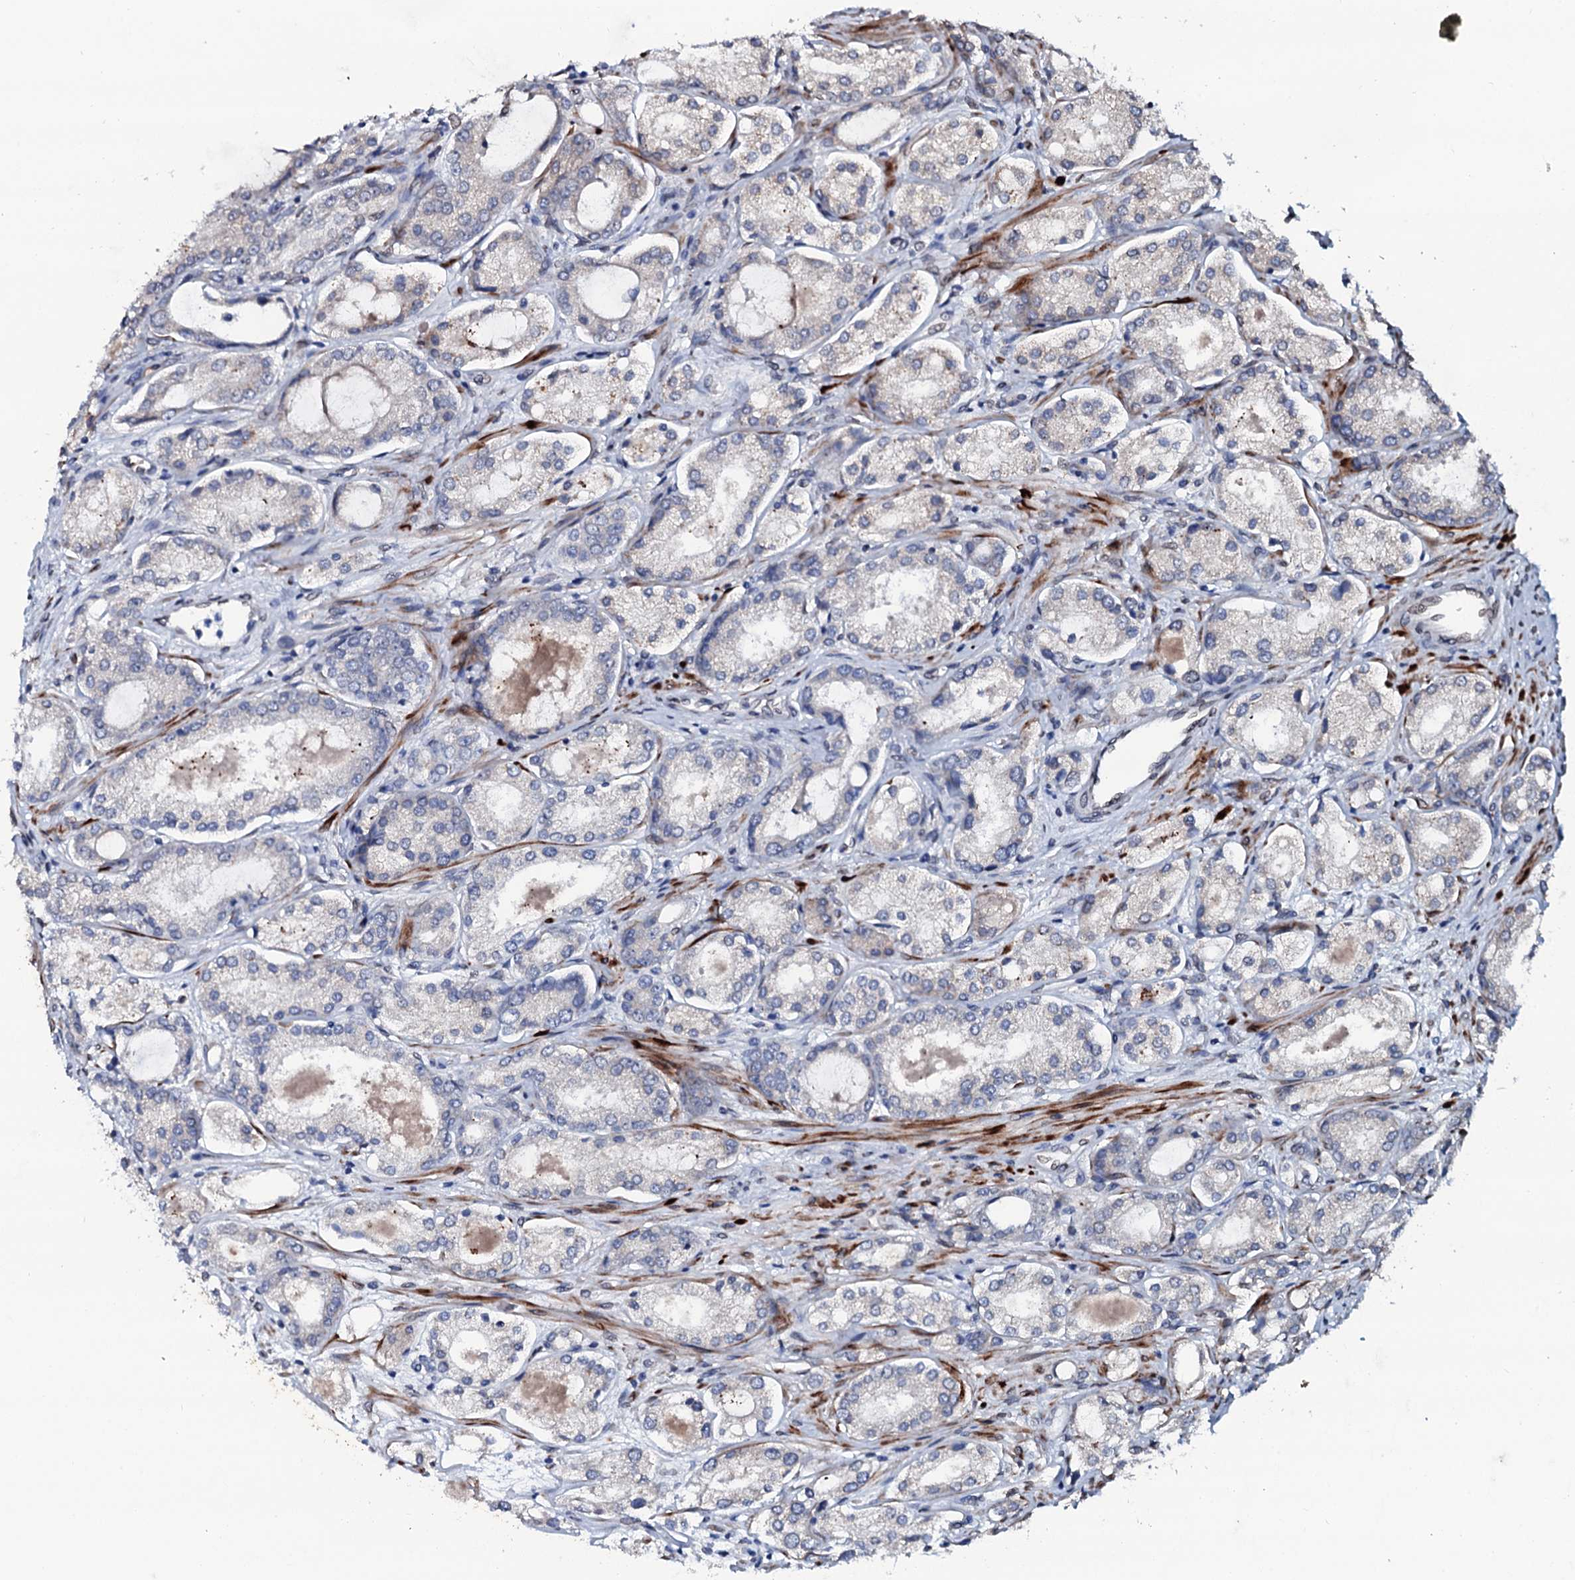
{"staining": {"intensity": "negative", "quantity": "none", "location": "none"}, "tissue": "prostate cancer", "cell_type": "Tumor cells", "image_type": "cancer", "snomed": [{"axis": "morphology", "description": "Adenocarcinoma, Low grade"}, {"axis": "topography", "description": "Prostate"}], "caption": "The IHC histopathology image has no significant expression in tumor cells of low-grade adenocarcinoma (prostate) tissue.", "gene": "NRP2", "patient": {"sex": "male", "age": 68}}